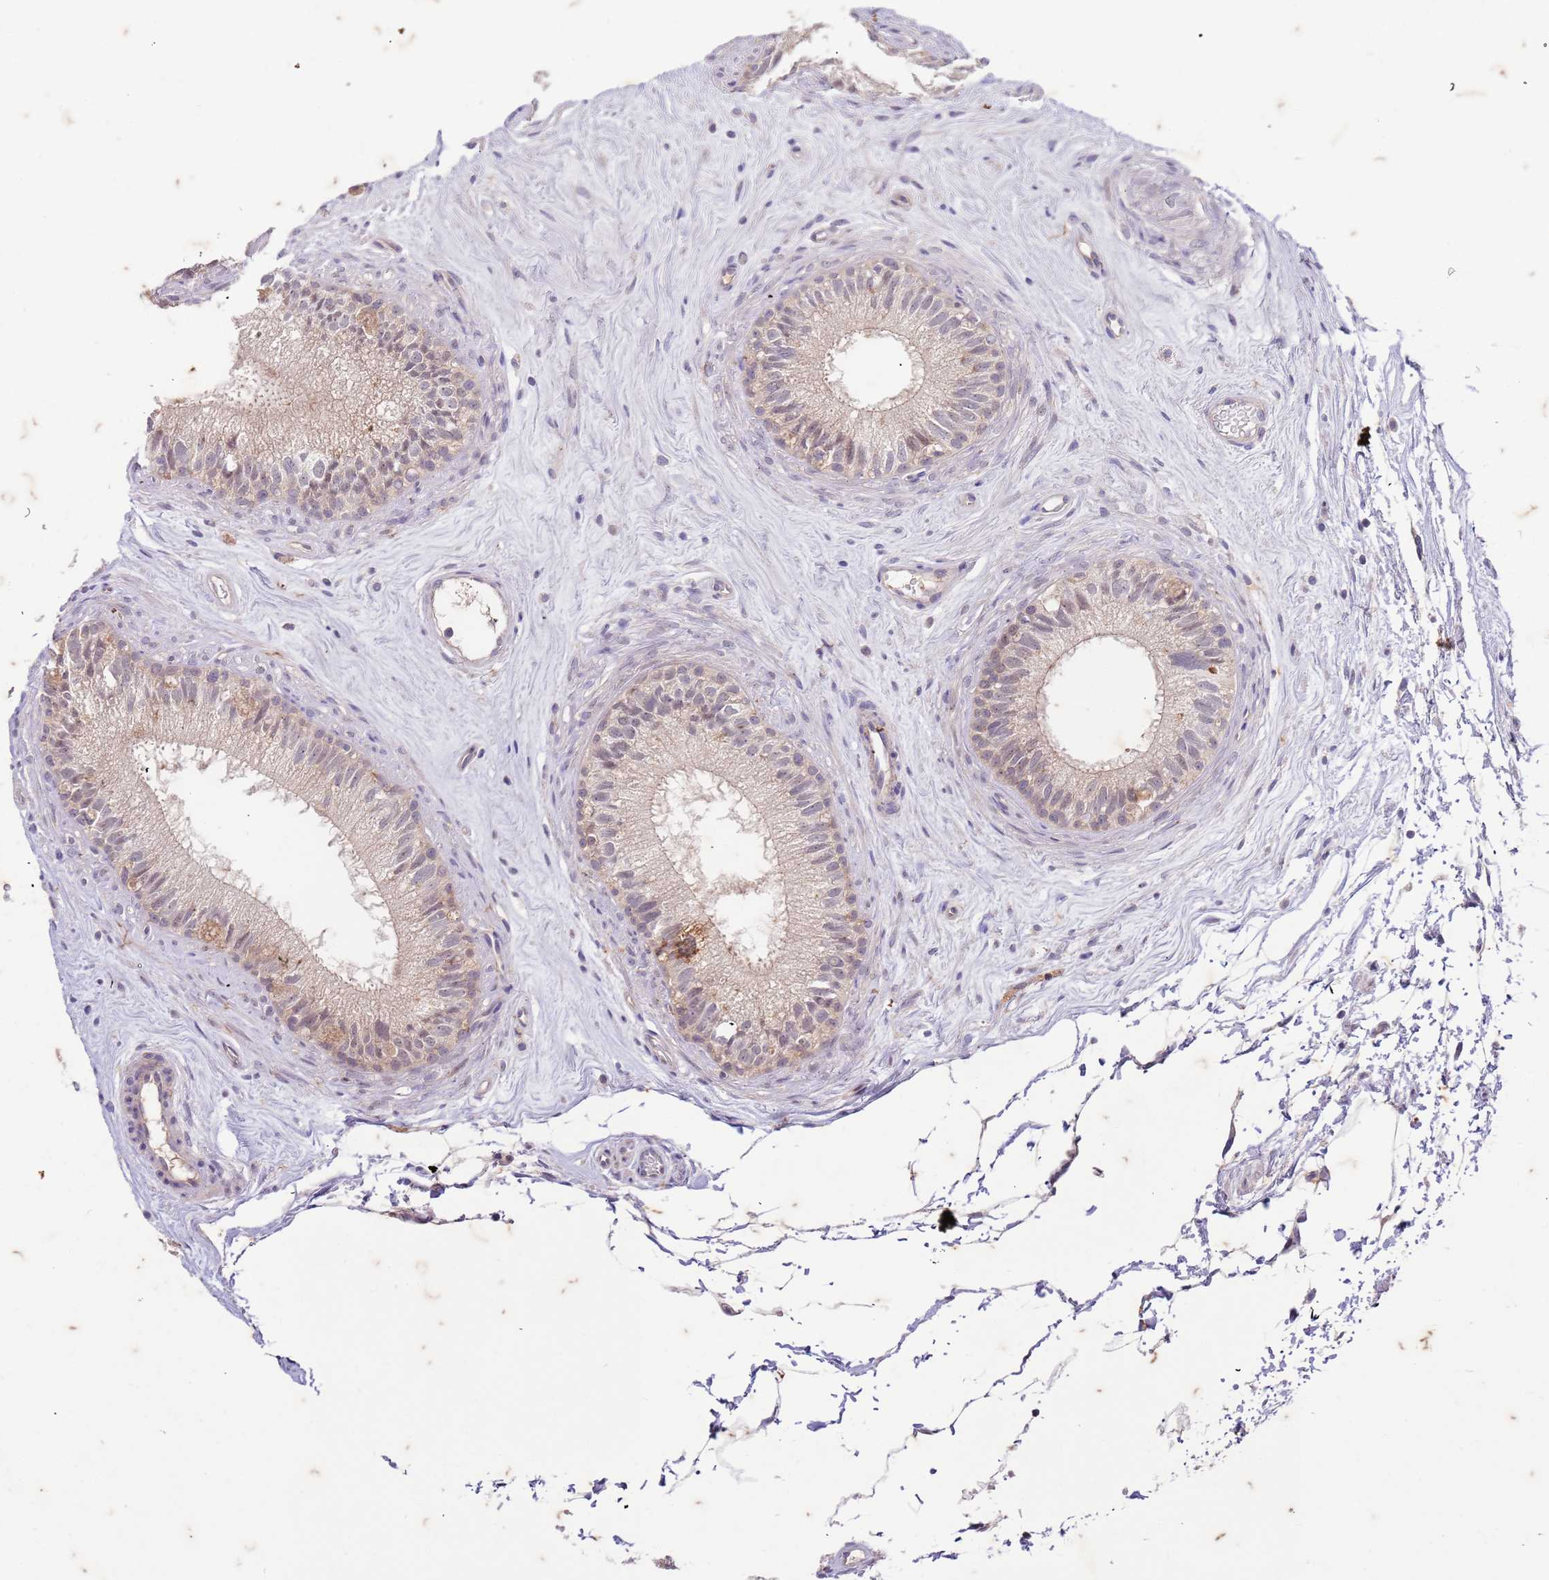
{"staining": {"intensity": "weak", "quantity": "25%-75%", "location": "cytoplasmic/membranous"}, "tissue": "epididymis", "cell_type": "Glandular cells", "image_type": "normal", "snomed": [{"axis": "morphology", "description": "Normal tissue, NOS"}, {"axis": "topography", "description": "Epididymis"}], "caption": "This photomicrograph shows immunohistochemistry (IHC) staining of benign epididymis, with low weak cytoplasmic/membranous expression in approximately 25%-75% of glandular cells.", "gene": "RAPGEF3", "patient": {"sex": "male", "age": 71}}